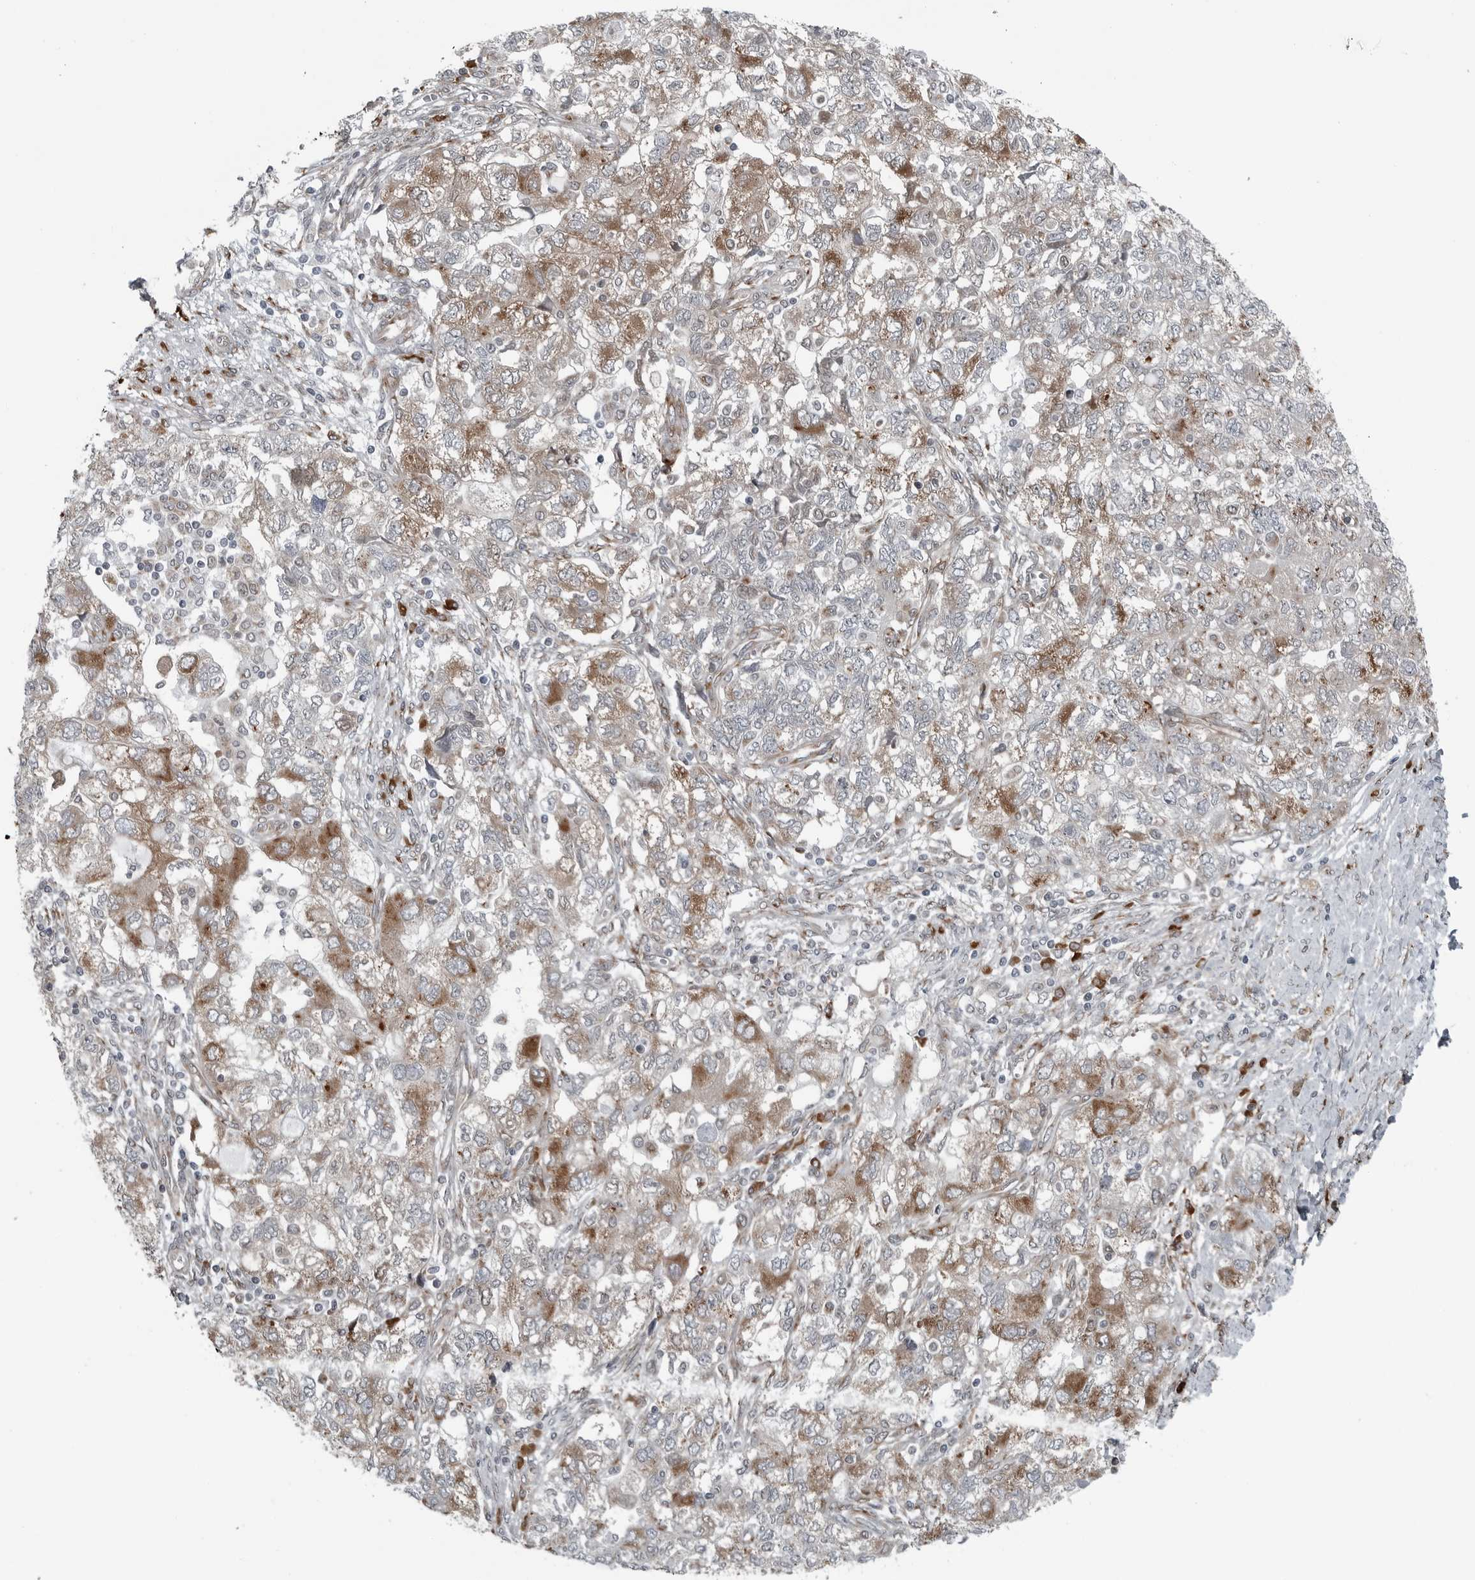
{"staining": {"intensity": "moderate", "quantity": "25%-75%", "location": "cytoplasmic/membranous"}, "tissue": "ovarian cancer", "cell_type": "Tumor cells", "image_type": "cancer", "snomed": [{"axis": "morphology", "description": "Carcinoma, NOS"}, {"axis": "morphology", "description": "Cystadenocarcinoma, serous, NOS"}, {"axis": "topography", "description": "Ovary"}], "caption": "Ovarian cancer (serous cystadenocarcinoma) stained with a protein marker shows moderate staining in tumor cells.", "gene": "CEP85", "patient": {"sex": "female", "age": 69}}